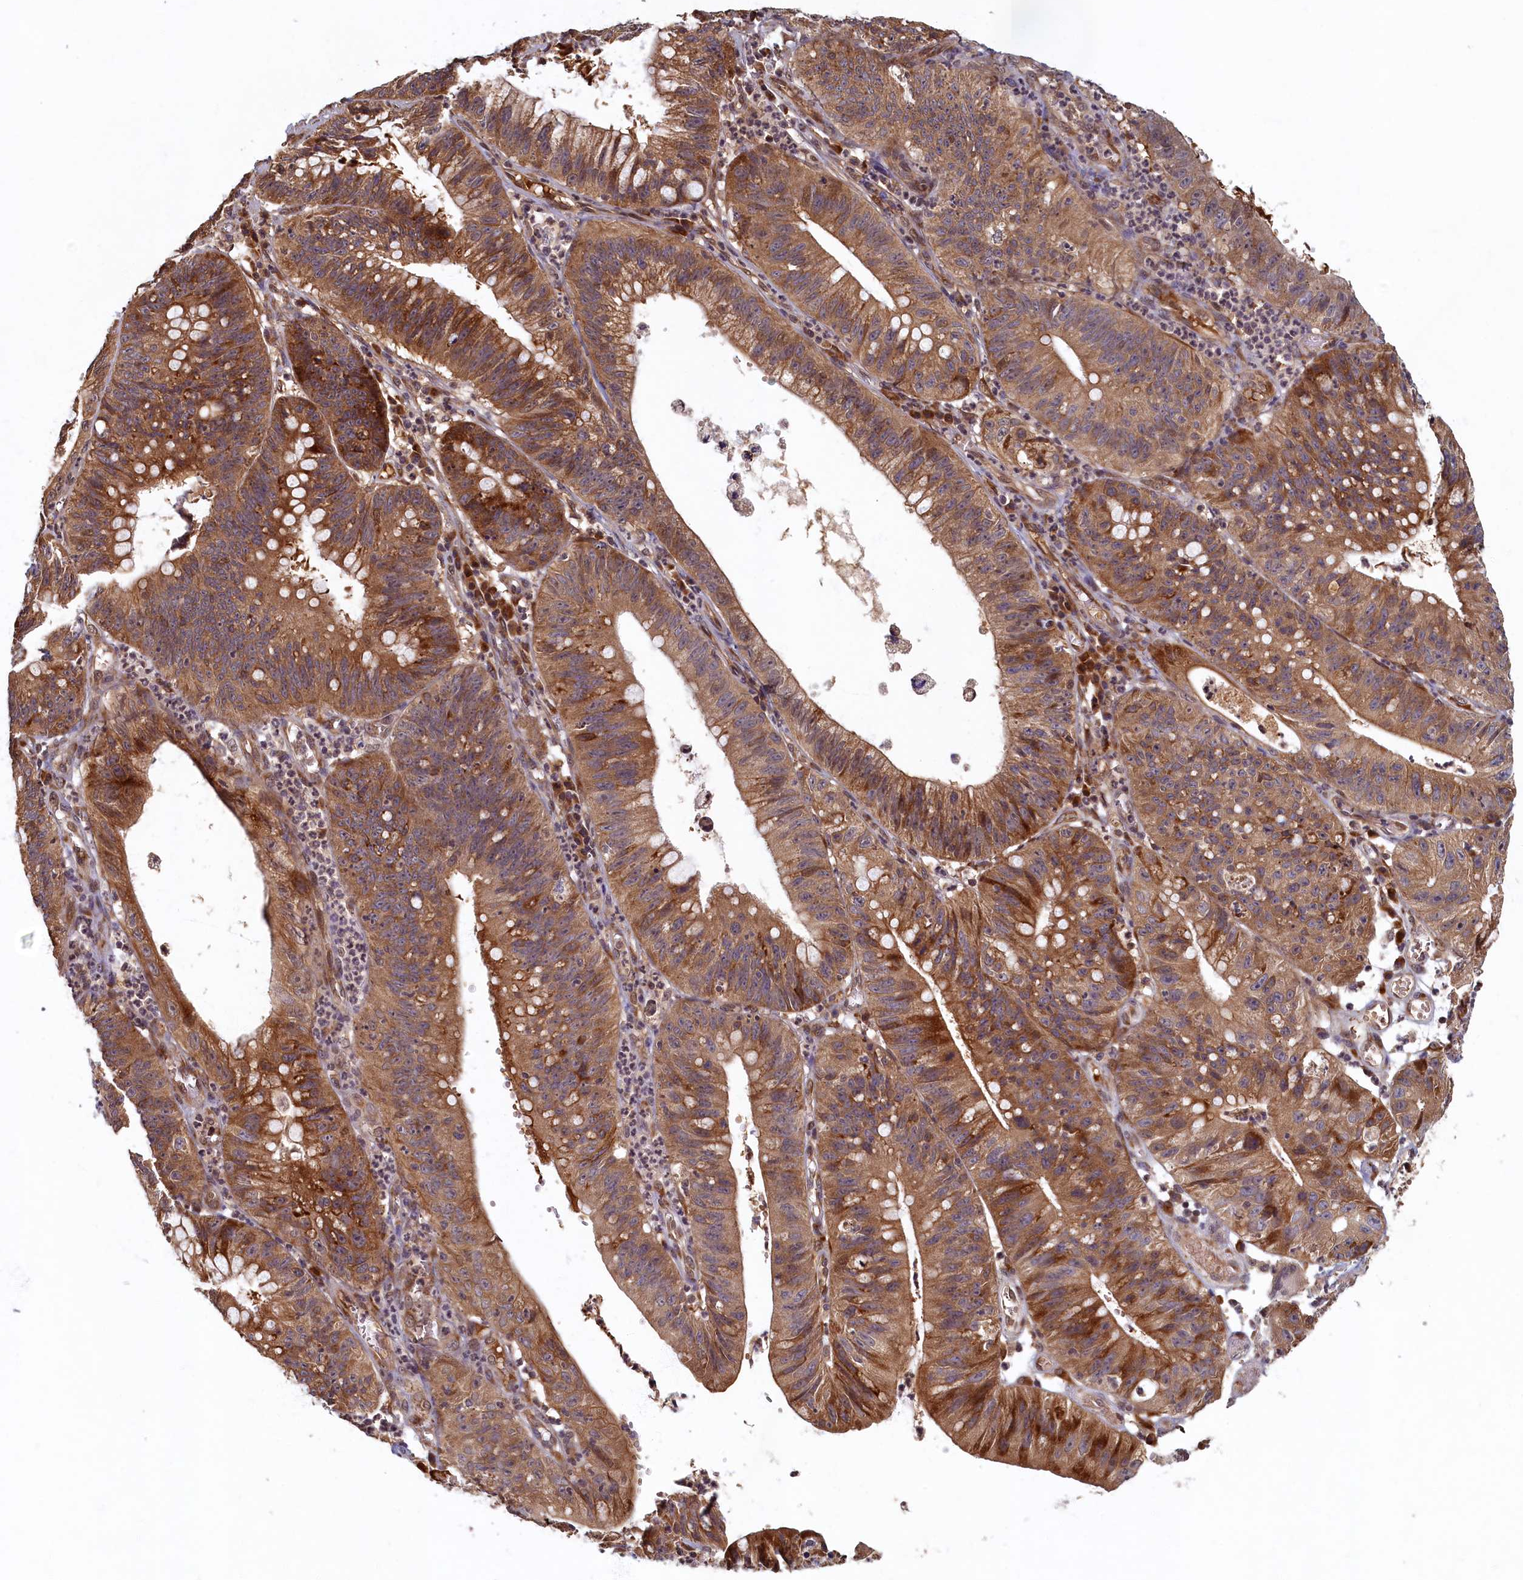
{"staining": {"intensity": "moderate", "quantity": ">75%", "location": "cytoplasmic/membranous"}, "tissue": "stomach cancer", "cell_type": "Tumor cells", "image_type": "cancer", "snomed": [{"axis": "morphology", "description": "Adenocarcinoma, NOS"}, {"axis": "topography", "description": "Stomach"}], "caption": "Adenocarcinoma (stomach) stained with a protein marker shows moderate staining in tumor cells.", "gene": "LCMT2", "patient": {"sex": "male", "age": 59}}